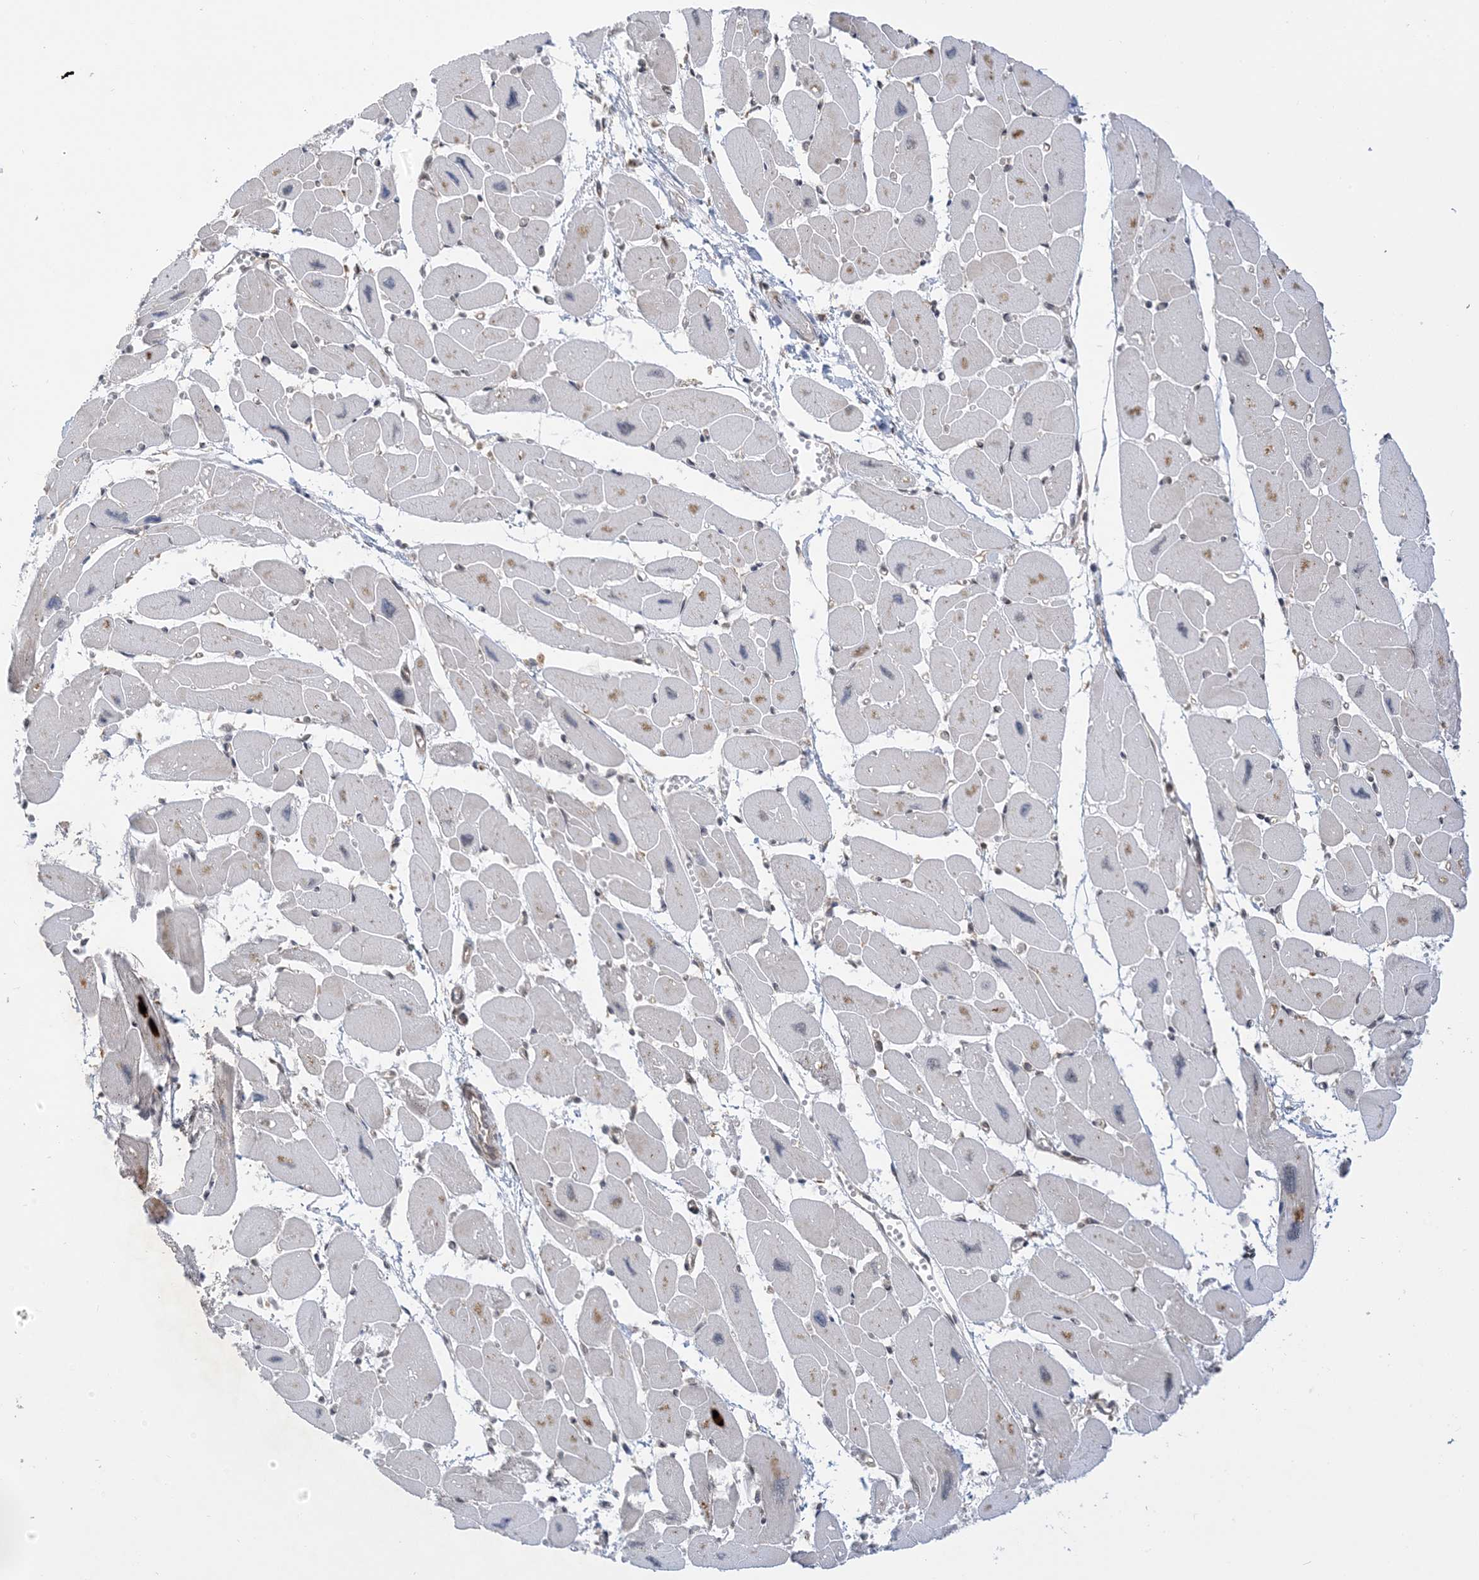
{"staining": {"intensity": "strong", "quantity": "<25%", "location": "cytoplasmic/membranous"}, "tissue": "heart muscle", "cell_type": "Cardiomyocytes", "image_type": "normal", "snomed": [{"axis": "morphology", "description": "Normal tissue, NOS"}, {"axis": "topography", "description": "Heart"}], "caption": "Immunohistochemical staining of unremarkable heart muscle reveals <25% levels of strong cytoplasmic/membranous protein staining in approximately <25% of cardiomyocytes.", "gene": "METTL21A", "patient": {"sex": "female", "age": 54}}